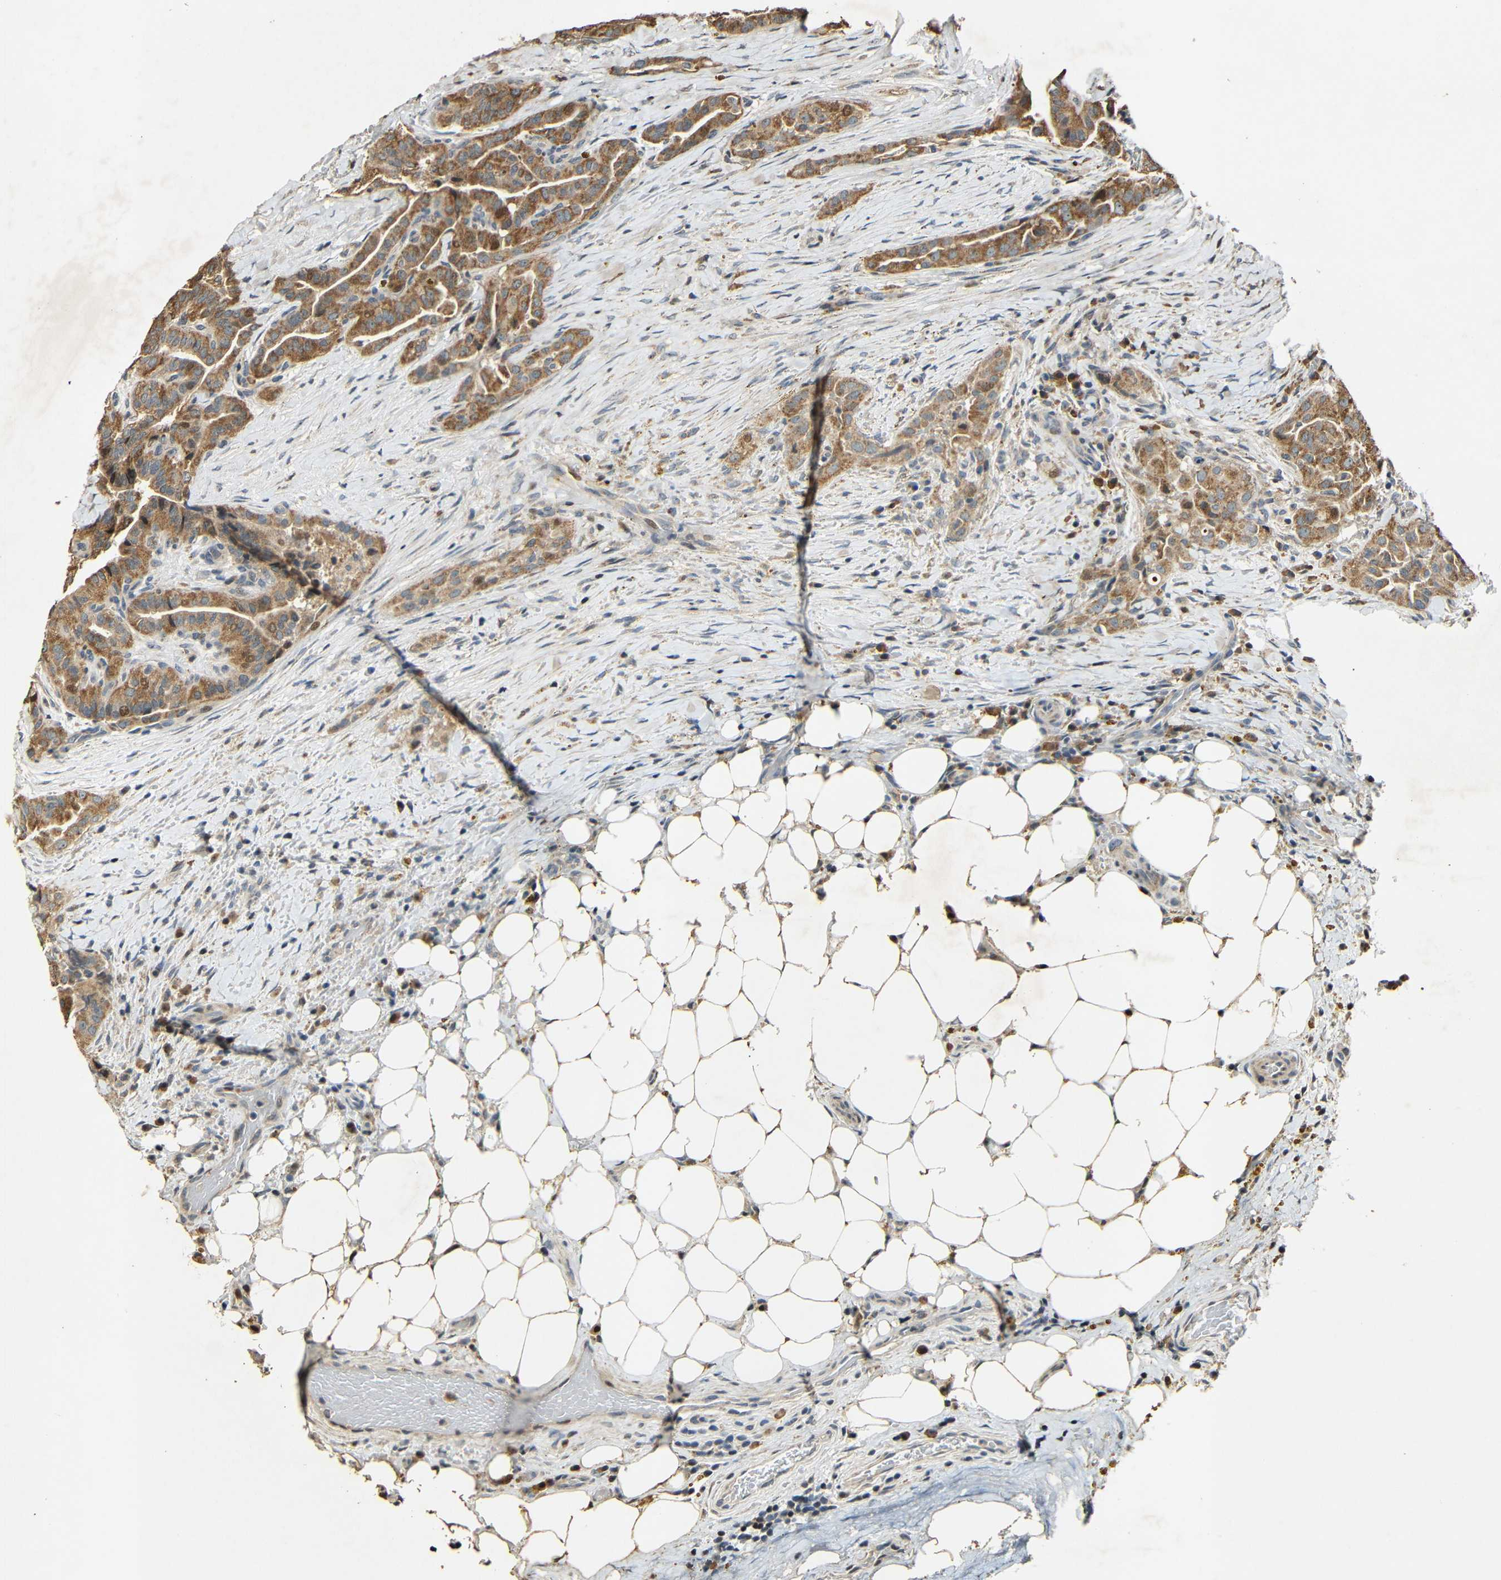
{"staining": {"intensity": "moderate", "quantity": ">75%", "location": "cytoplasmic/membranous,nuclear"}, "tissue": "thyroid cancer", "cell_type": "Tumor cells", "image_type": "cancer", "snomed": [{"axis": "morphology", "description": "Papillary adenocarcinoma, NOS"}, {"axis": "topography", "description": "Thyroid gland"}], "caption": "Thyroid cancer tissue displays moderate cytoplasmic/membranous and nuclear positivity in approximately >75% of tumor cells (DAB (3,3'-diaminobenzidine) IHC, brown staining for protein, blue staining for nuclei).", "gene": "KAZALD1", "patient": {"sex": "male", "age": 77}}